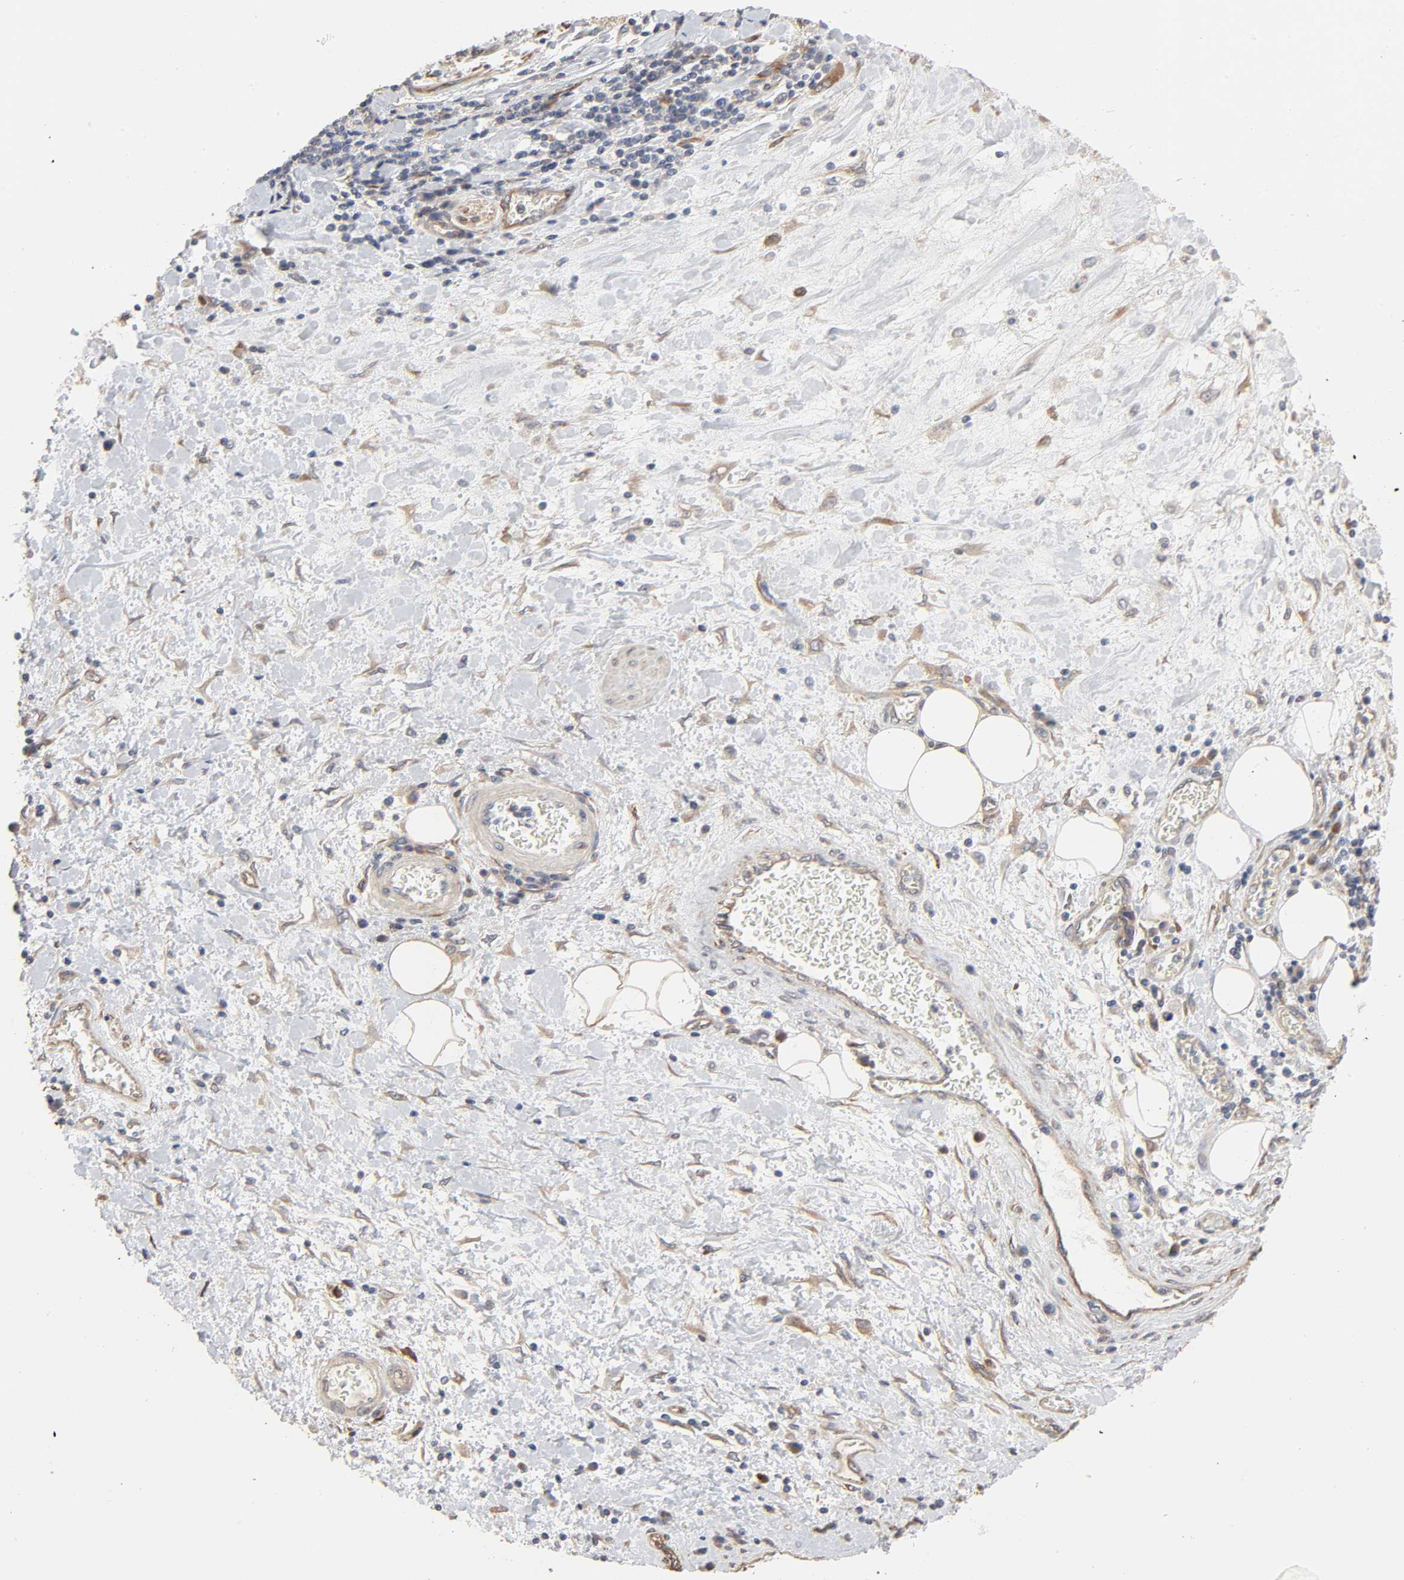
{"staining": {"intensity": "moderate", "quantity": ">75%", "location": "cytoplasmic/membranous"}, "tissue": "stomach cancer", "cell_type": "Tumor cells", "image_type": "cancer", "snomed": [{"axis": "morphology", "description": "Normal tissue, NOS"}, {"axis": "morphology", "description": "Adenocarcinoma, NOS"}, {"axis": "topography", "description": "Stomach, upper"}, {"axis": "topography", "description": "Stomach"}], "caption": "Immunohistochemistry of adenocarcinoma (stomach) exhibits medium levels of moderate cytoplasmic/membranous expression in about >75% of tumor cells. The staining was performed using DAB (3,3'-diaminobenzidine) to visualize the protein expression in brown, while the nuclei were stained in blue with hematoxylin (Magnification: 20x).", "gene": "NDRG2", "patient": {"sex": "male", "age": 59}}